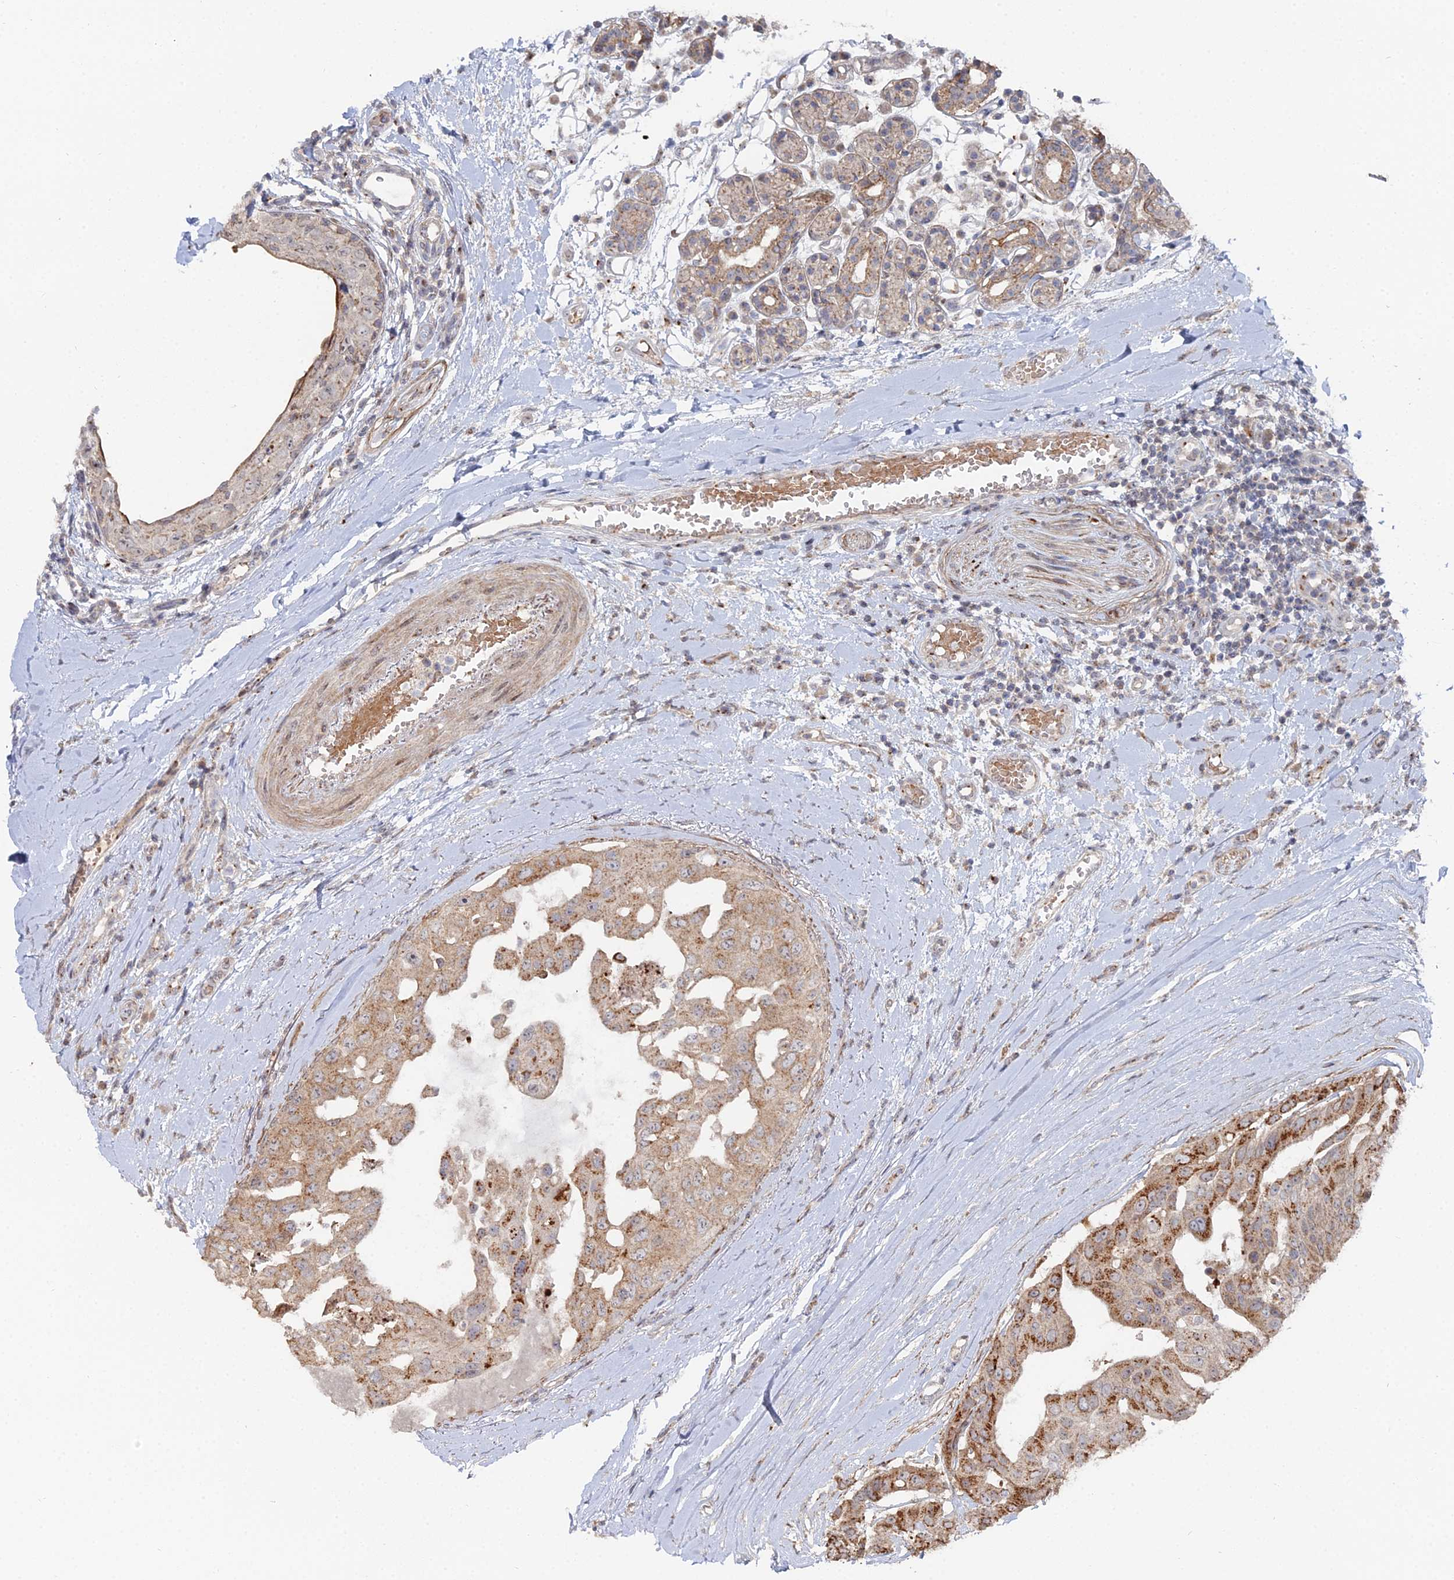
{"staining": {"intensity": "moderate", "quantity": ">75%", "location": "cytoplasmic/membranous"}, "tissue": "head and neck cancer", "cell_type": "Tumor cells", "image_type": "cancer", "snomed": [{"axis": "morphology", "description": "Adenocarcinoma, NOS"}, {"axis": "morphology", "description": "Adenocarcinoma, metastatic, NOS"}, {"axis": "topography", "description": "Head-Neck"}], "caption": "An immunohistochemistry micrograph of tumor tissue is shown. Protein staining in brown labels moderate cytoplasmic/membranous positivity in adenocarcinoma (head and neck) within tumor cells.", "gene": "SGMS1", "patient": {"sex": "male", "age": 75}}